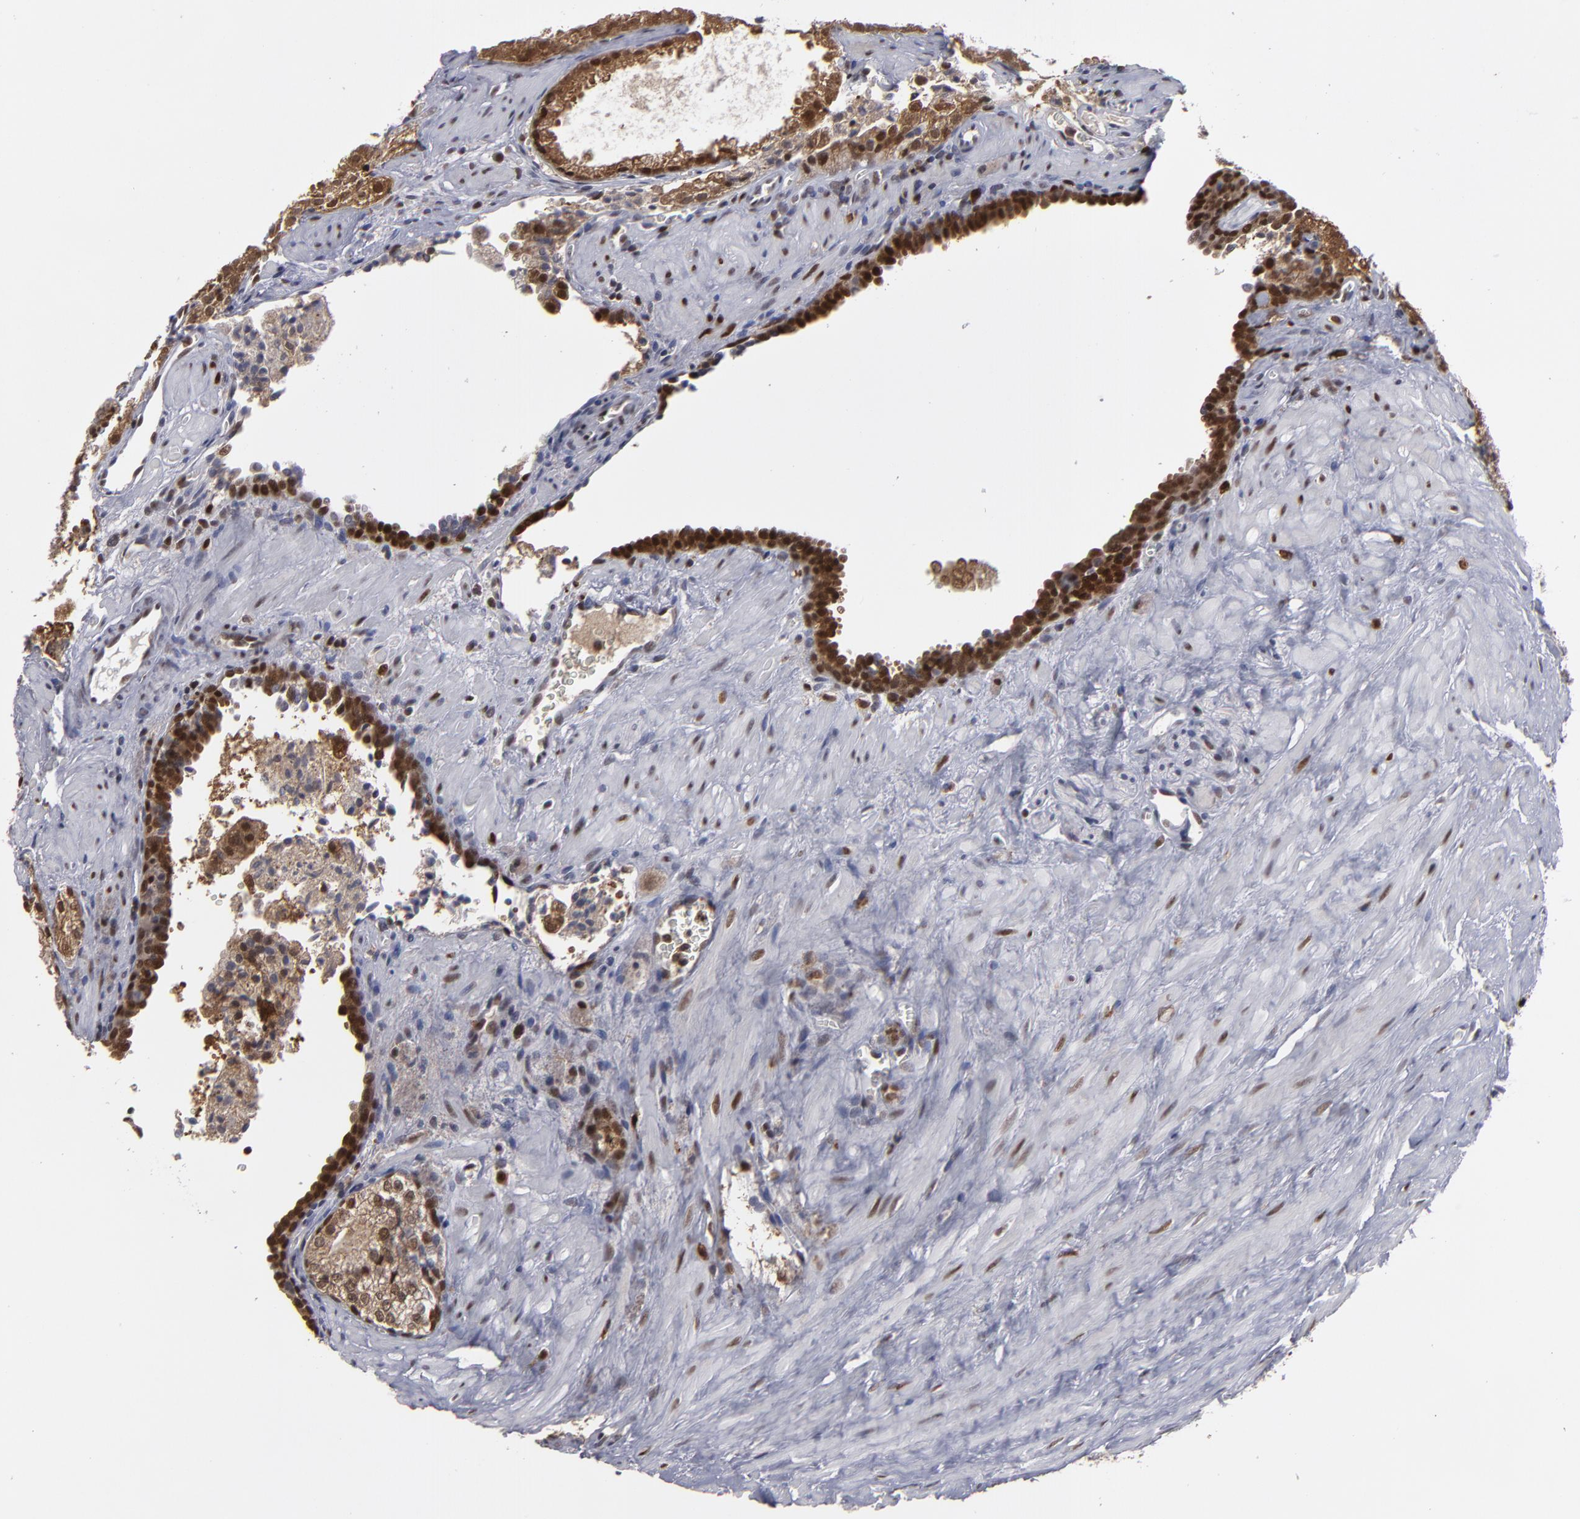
{"staining": {"intensity": "moderate", "quantity": ">75%", "location": "cytoplasmic/membranous,nuclear"}, "tissue": "prostate cancer", "cell_type": "Tumor cells", "image_type": "cancer", "snomed": [{"axis": "morphology", "description": "Adenocarcinoma, Medium grade"}, {"axis": "topography", "description": "Prostate"}], "caption": "Immunohistochemistry (DAB (3,3'-diaminobenzidine)) staining of human medium-grade adenocarcinoma (prostate) exhibits moderate cytoplasmic/membranous and nuclear protein staining in about >75% of tumor cells.", "gene": "GSR", "patient": {"sex": "male", "age": 64}}